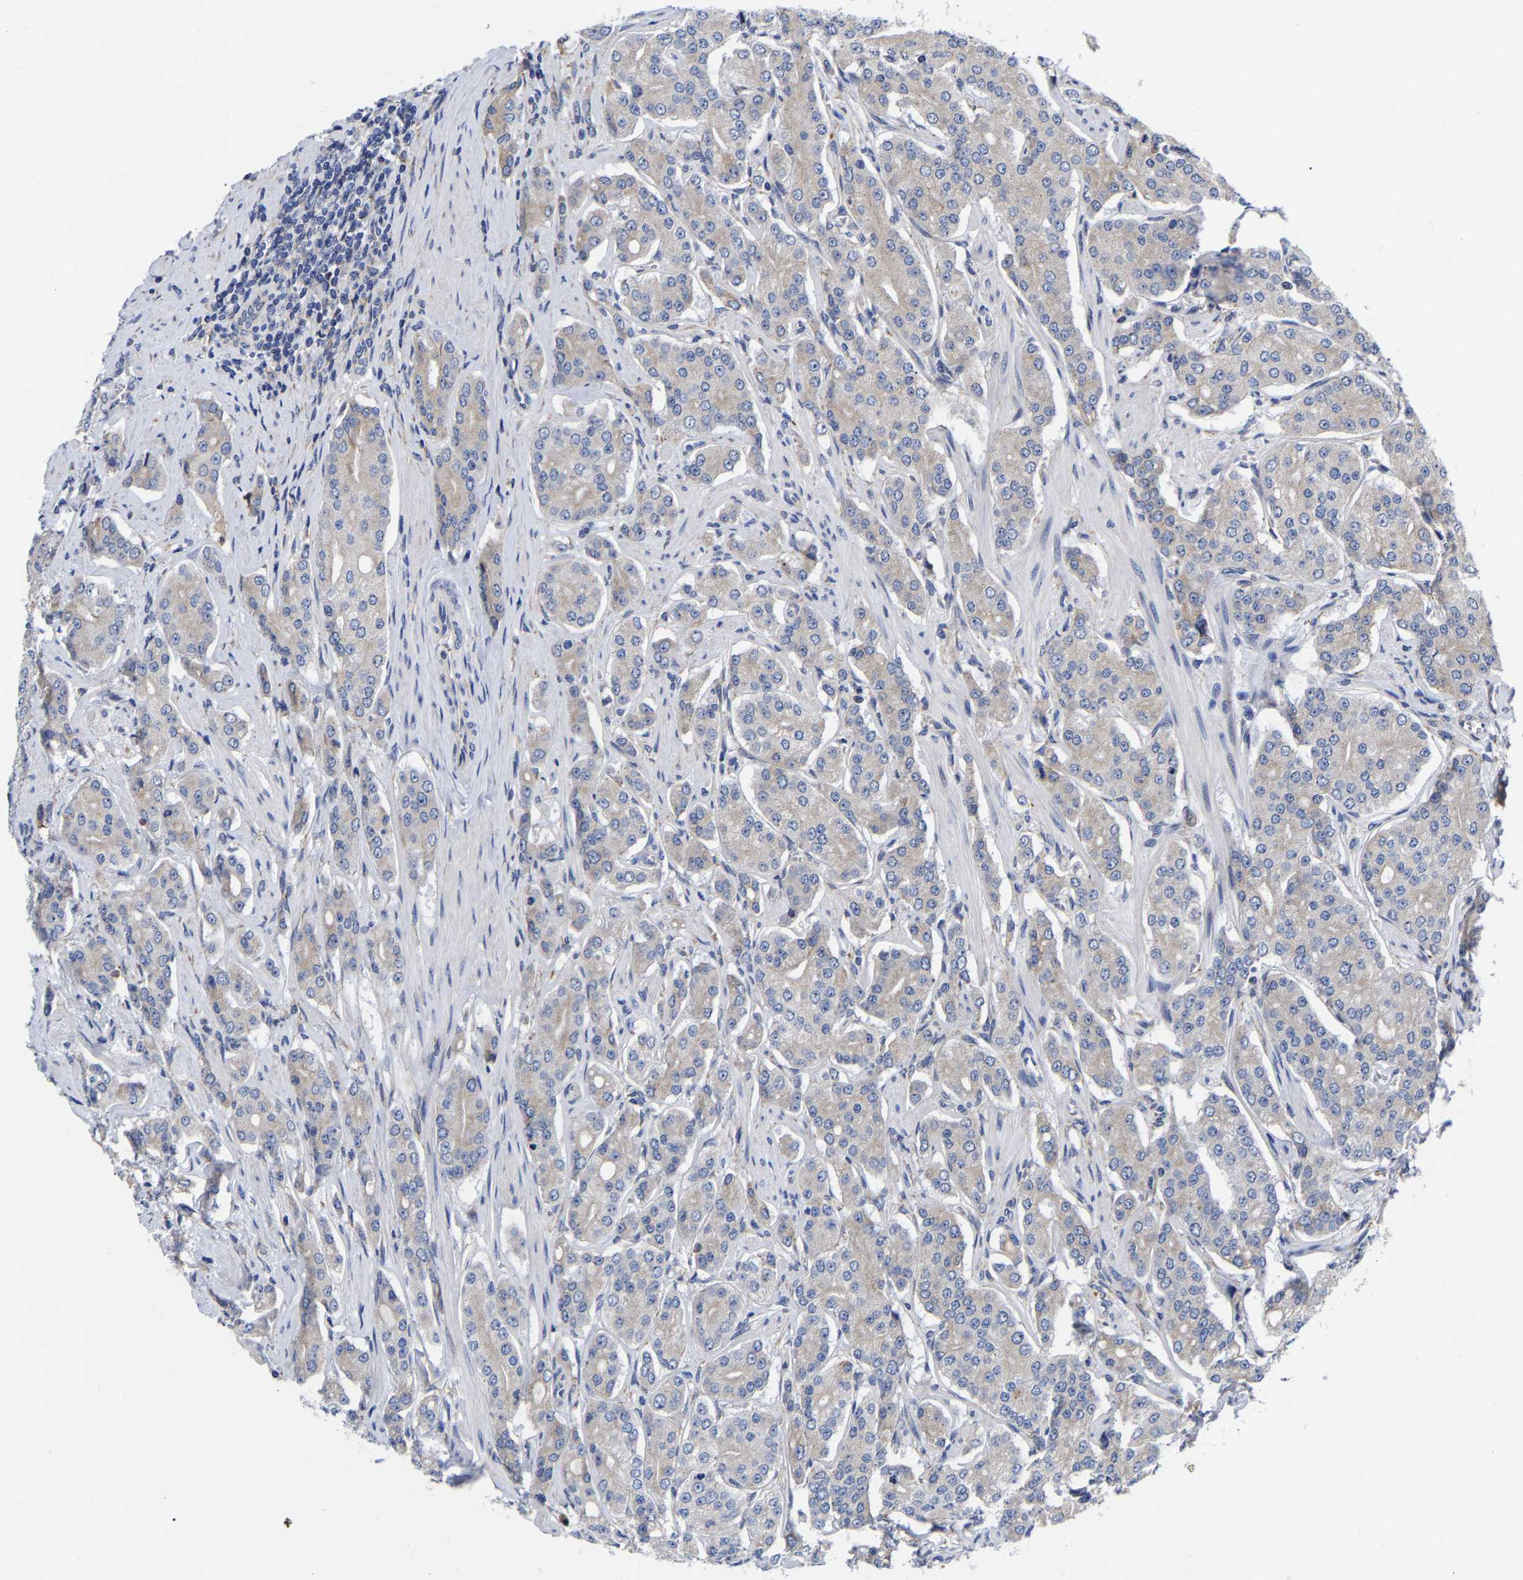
{"staining": {"intensity": "moderate", "quantity": "25%-75%", "location": "cytoplasmic/membranous"}, "tissue": "prostate cancer", "cell_type": "Tumor cells", "image_type": "cancer", "snomed": [{"axis": "morphology", "description": "Adenocarcinoma, Low grade"}, {"axis": "topography", "description": "Prostate"}], "caption": "Human prostate cancer (low-grade adenocarcinoma) stained for a protein (brown) displays moderate cytoplasmic/membranous positive expression in about 25%-75% of tumor cells.", "gene": "CFAP298", "patient": {"sex": "male", "age": 69}}